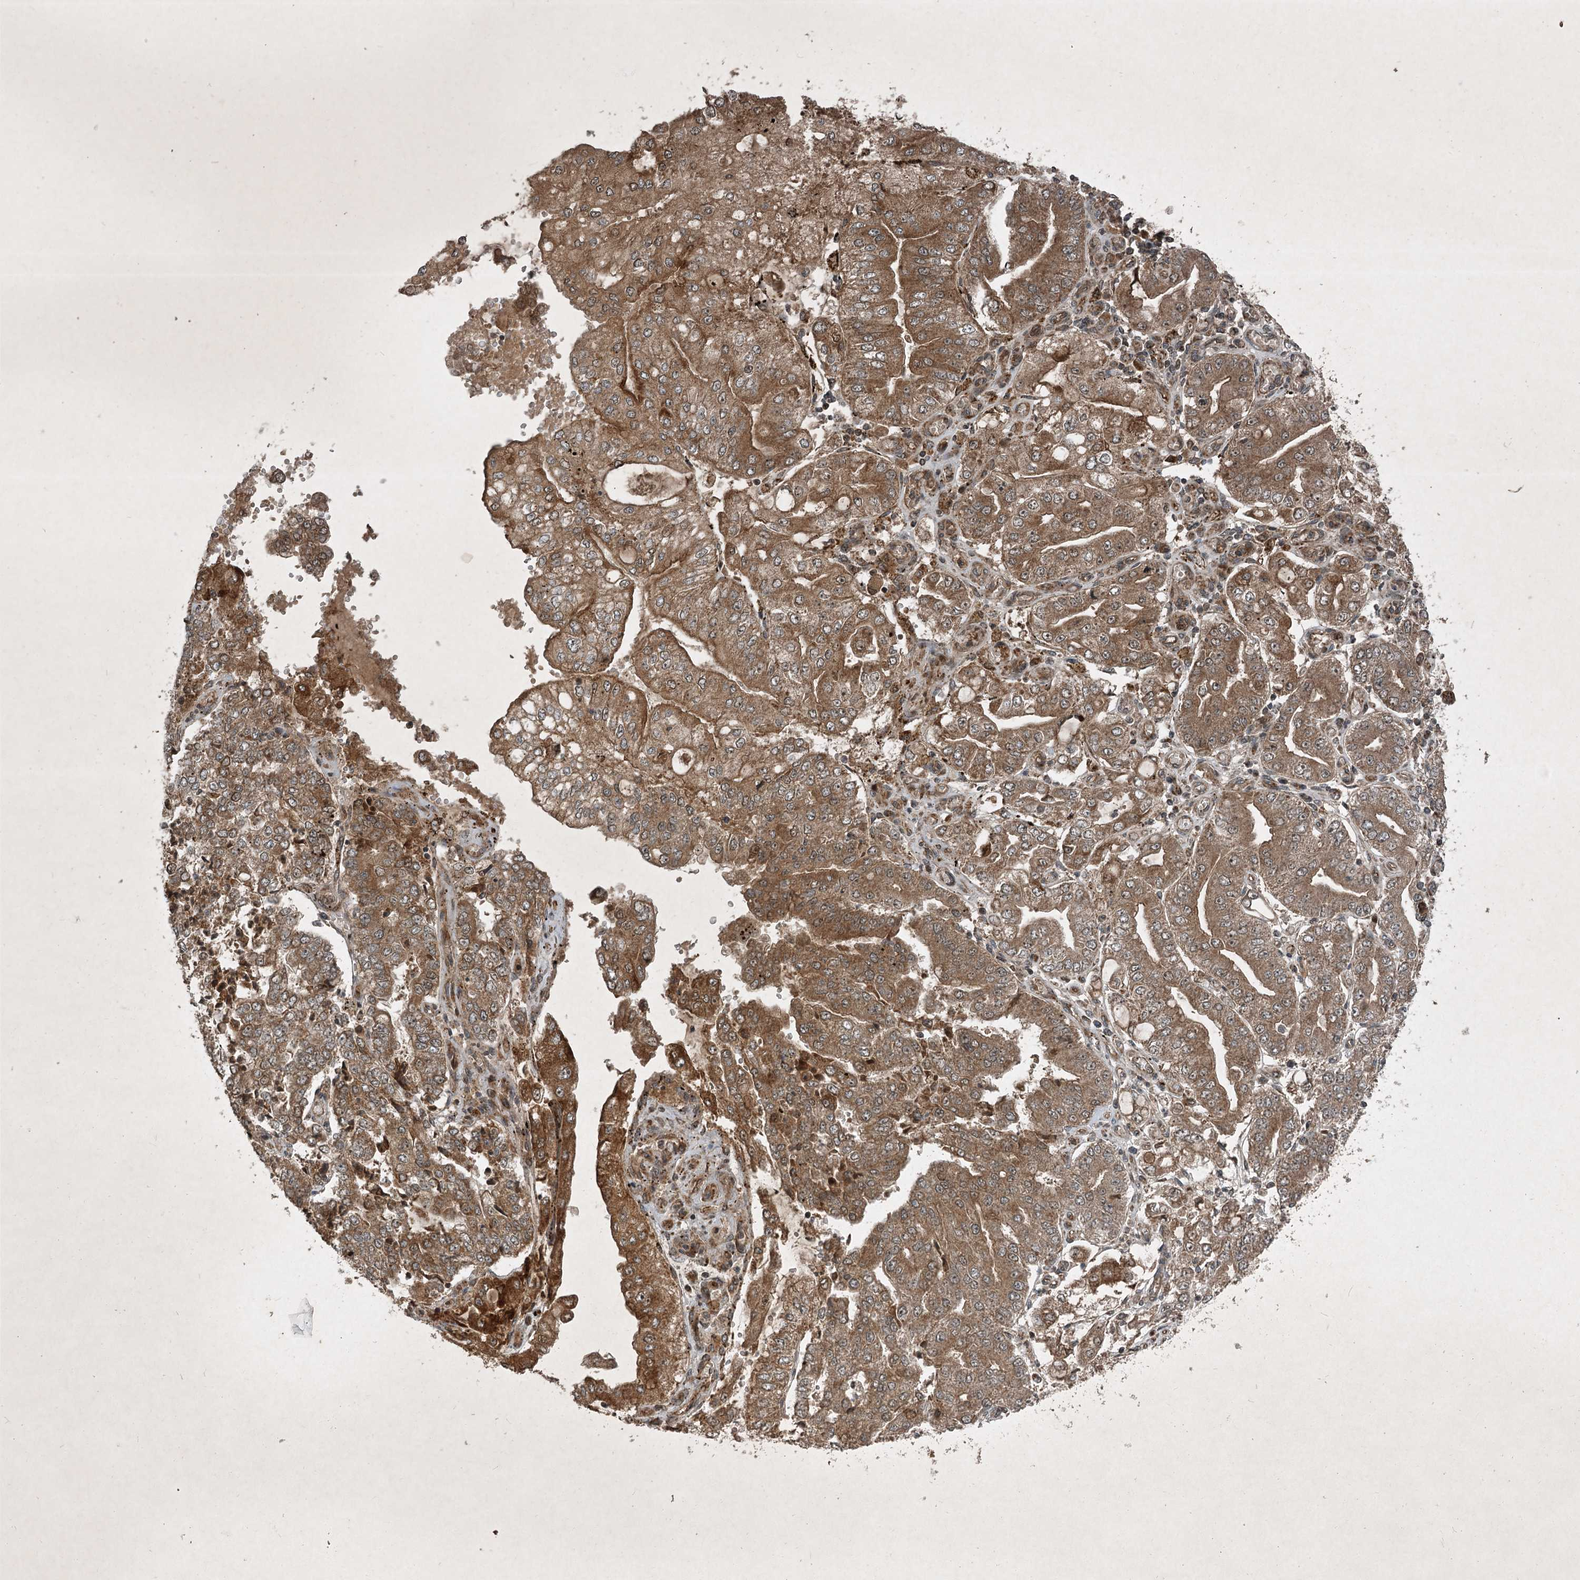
{"staining": {"intensity": "moderate", "quantity": ">75%", "location": "cytoplasmic/membranous"}, "tissue": "stomach cancer", "cell_type": "Tumor cells", "image_type": "cancer", "snomed": [{"axis": "morphology", "description": "Adenocarcinoma, NOS"}, {"axis": "topography", "description": "Stomach"}], "caption": "High-power microscopy captured an immunohistochemistry histopathology image of adenocarcinoma (stomach), revealing moderate cytoplasmic/membranous positivity in about >75% of tumor cells. (DAB (3,3'-diaminobenzidine) IHC with brightfield microscopy, high magnification).", "gene": "UNC93A", "patient": {"sex": "male", "age": 76}}